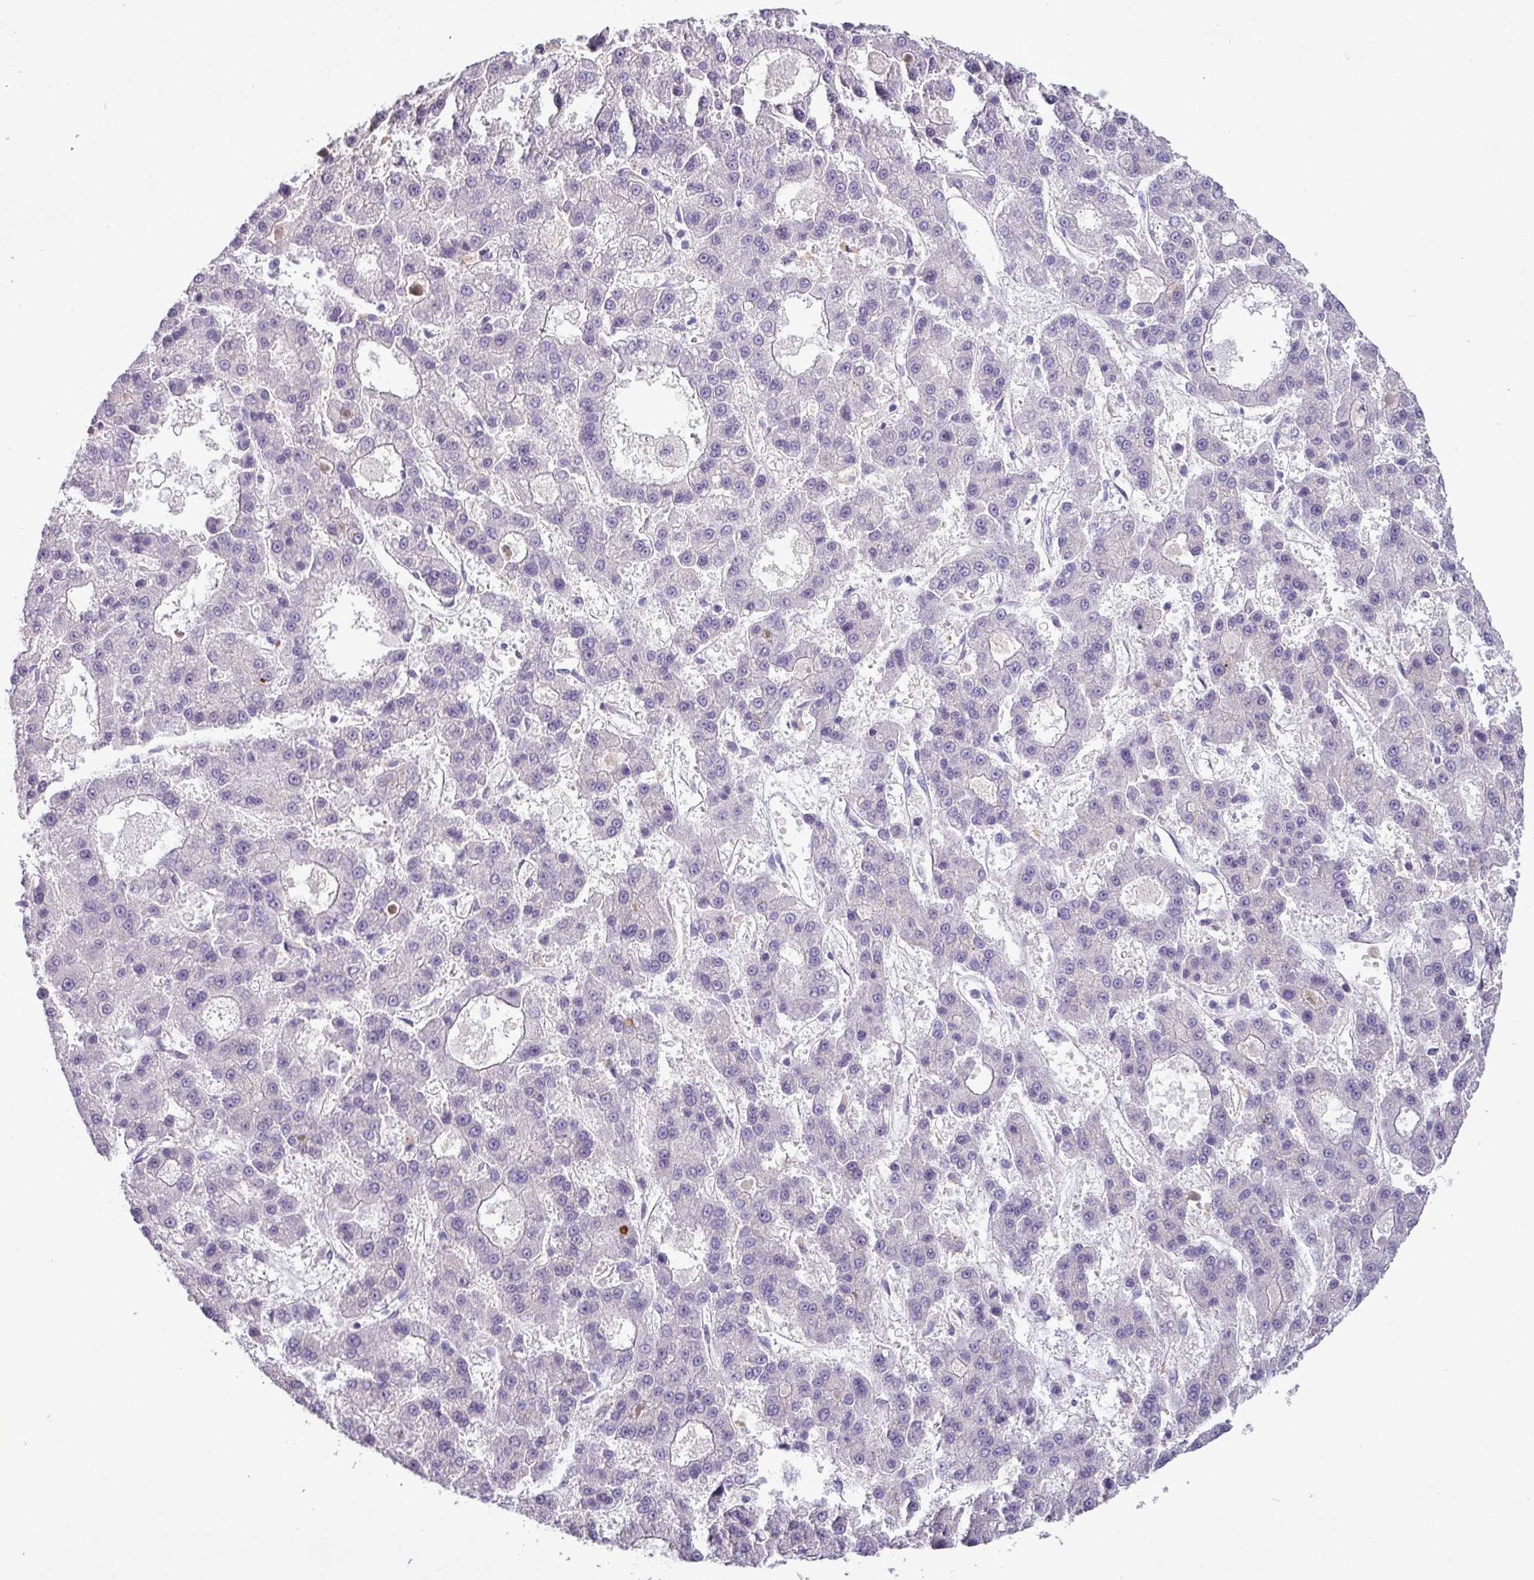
{"staining": {"intensity": "negative", "quantity": "none", "location": "none"}, "tissue": "liver cancer", "cell_type": "Tumor cells", "image_type": "cancer", "snomed": [{"axis": "morphology", "description": "Carcinoma, Hepatocellular, NOS"}, {"axis": "topography", "description": "Liver"}], "caption": "This is an immunohistochemistry photomicrograph of human liver cancer (hepatocellular carcinoma). There is no positivity in tumor cells.", "gene": "KIRREL3", "patient": {"sex": "male", "age": 70}}